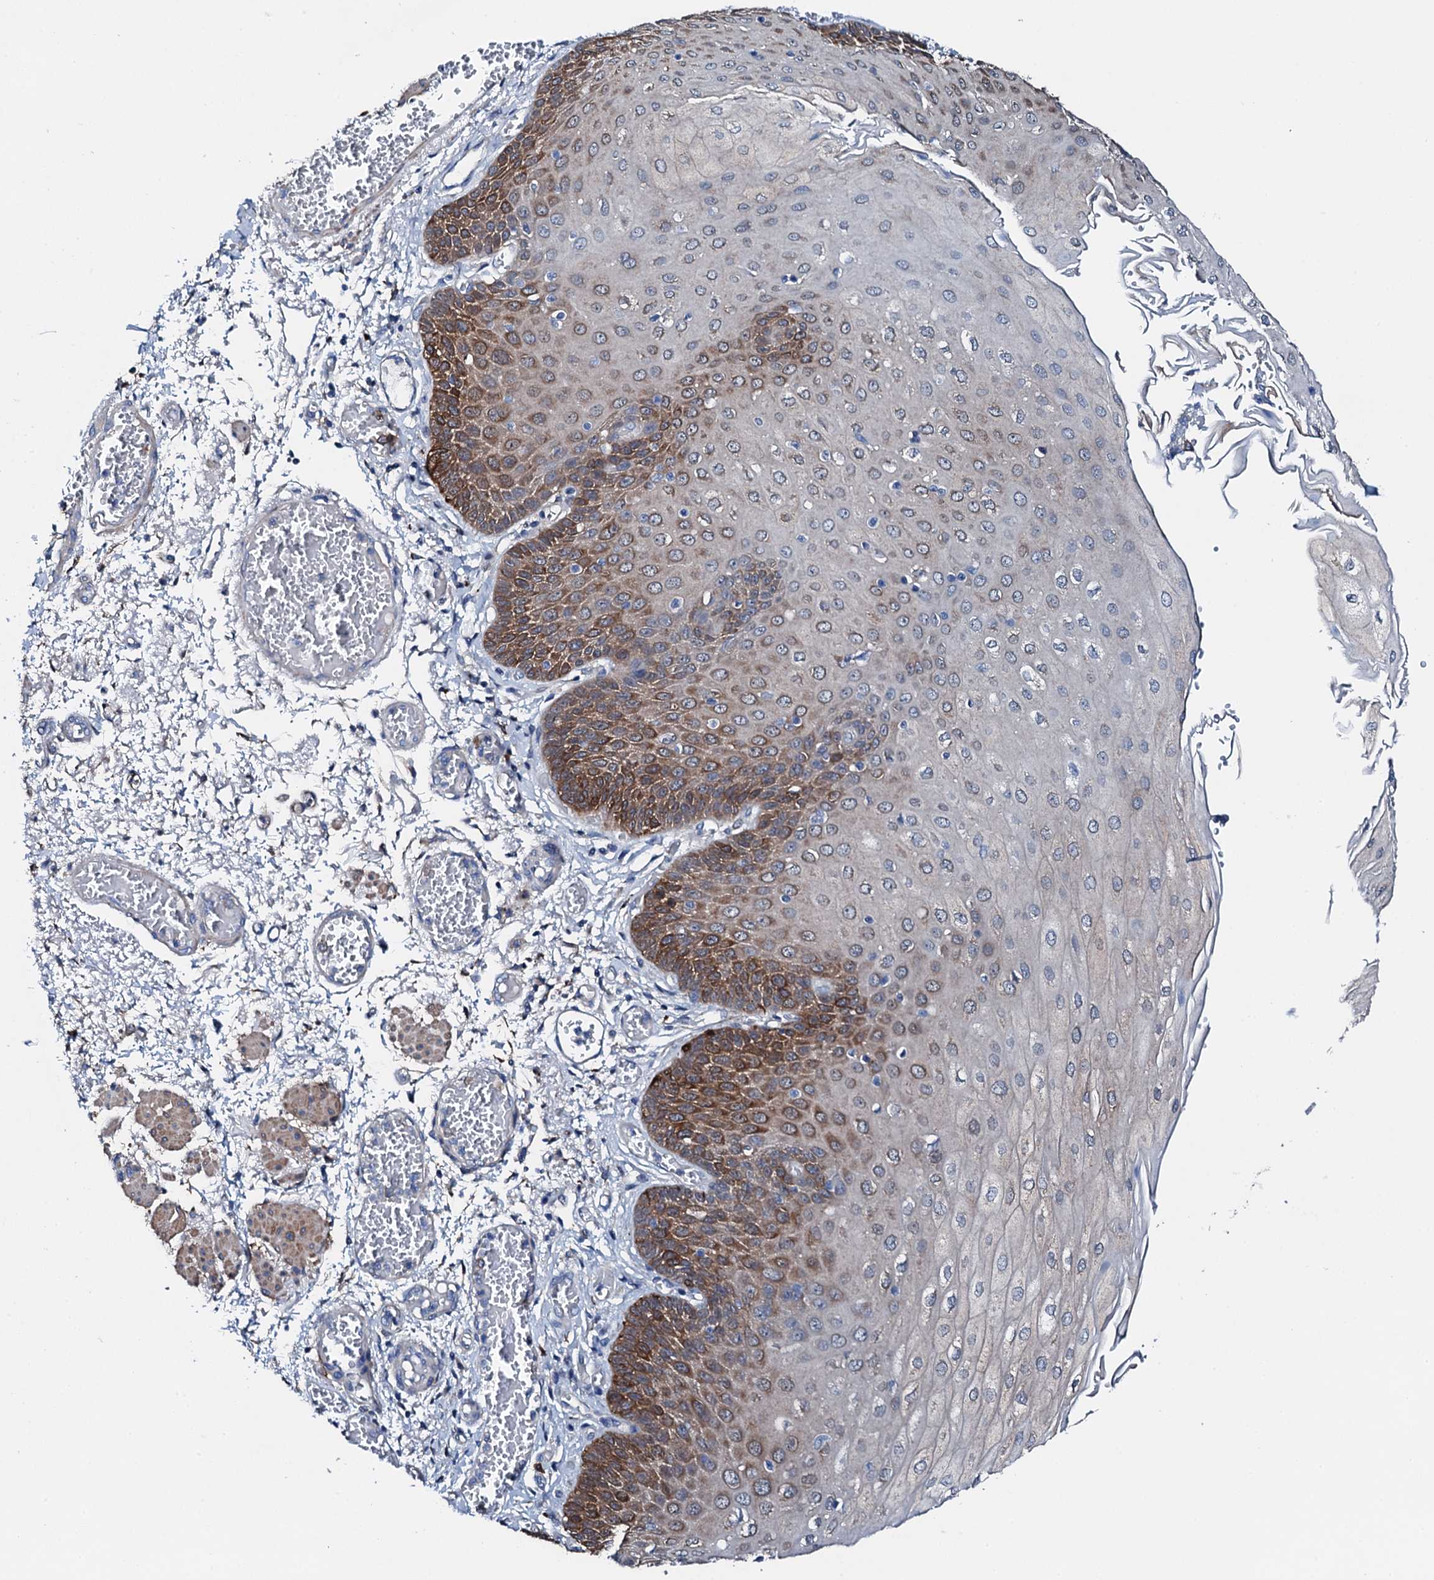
{"staining": {"intensity": "strong", "quantity": "25%-75%", "location": "cytoplasmic/membranous"}, "tissue": "esophagus", "cell_type": "Squamous epithelial cells", "image_type": "normal", "snomed": [{"axis": "morphology", "description": "Normal tissue, NOS"}, {"axis": "topography", "description": "Esophagus"}], "caption": "Brown immunohistochemical staining in unremarkable human esophagus displays strong cytoplasmic/membranous positivity in approximately 25%-75% of squamous epithelial cells.", "gene": "GFOD2", "patient": {"sex": "male", "age": 81}}